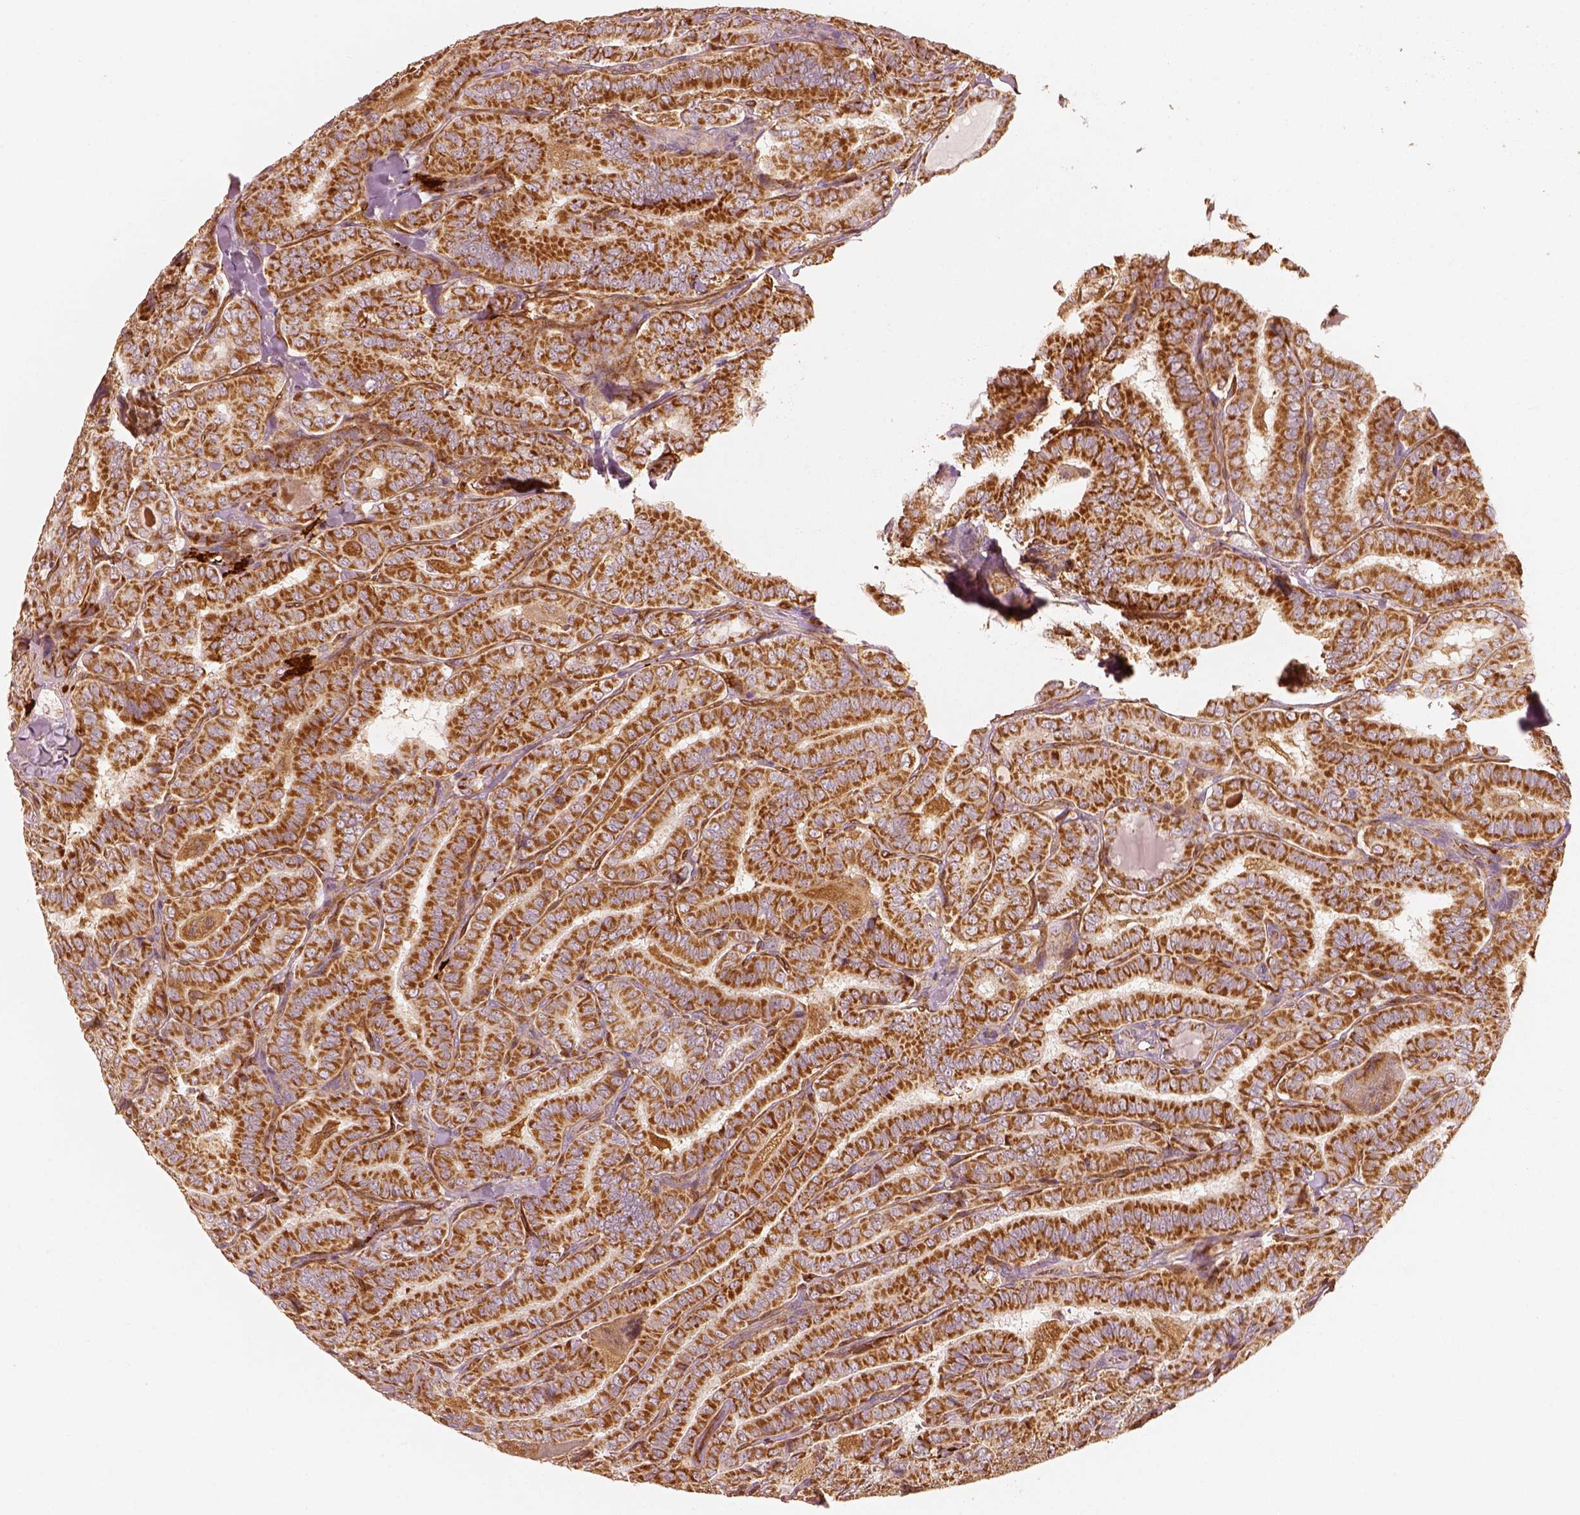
{"staining": {"intensity": "strong", "quantity": "<25%", "location": "cytoplasmic/membranous"}, "tissue": "thyroid cancer", "cell_type": "Tumor cells", "image_type": "cancer", "snomed": [{"axis": "morphology", "description": "Papillary adenocarcinoma, NOS"}, {"axis": "morphology", "description": "Papillary adenoma metastatic"}, {"axis": "topography", "description": "Thyroid gland"}], "caption": "Immunohistochemical staining of thyroid papillary adenoma metastatic displays medium levels of strong cytoplasmic/membranous positivity in about <25% of tumor cells.", "gene": "FSCN1", "patient": {"sex": "female", "age": 50}}